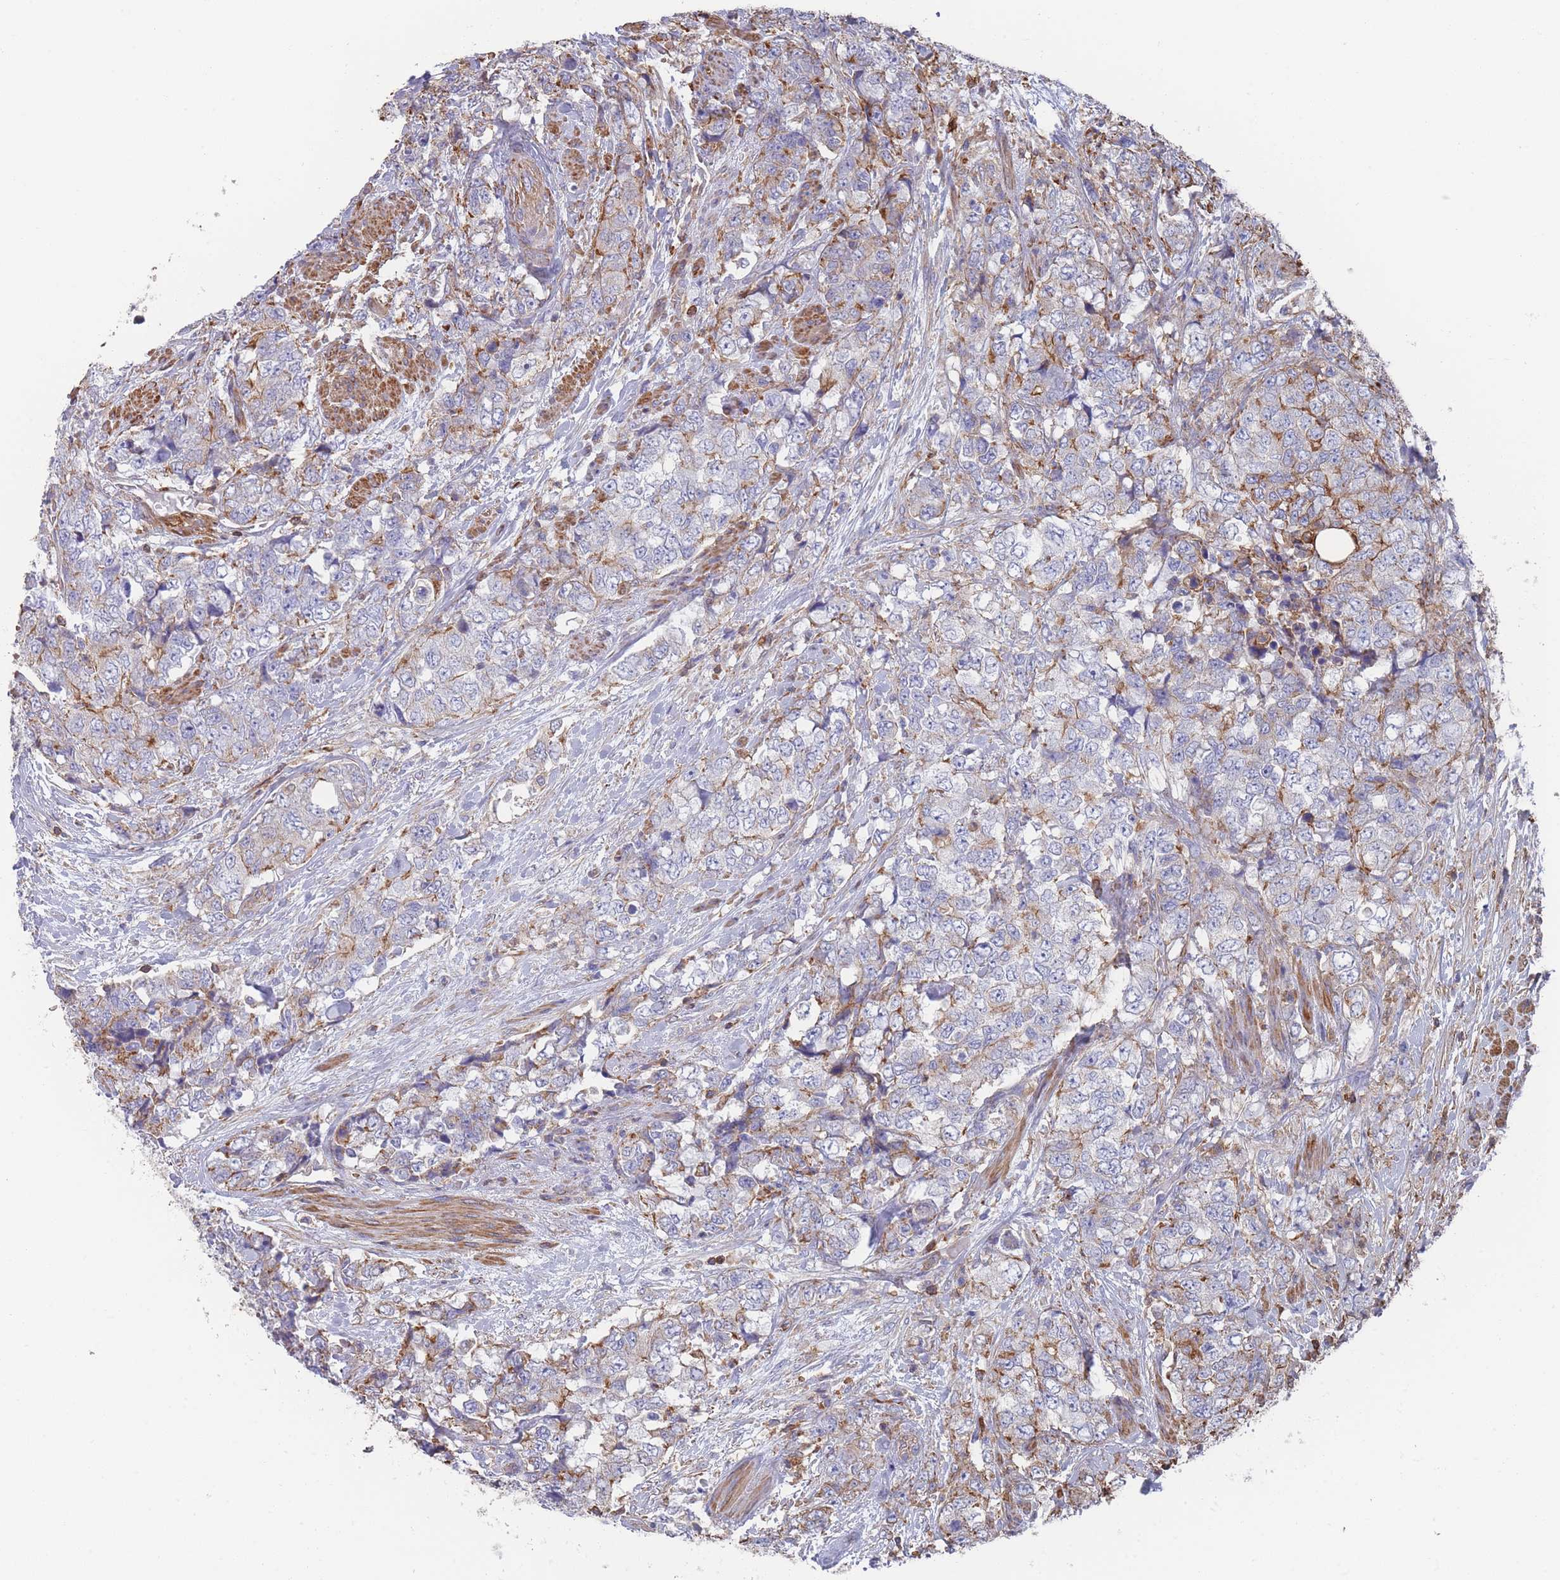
{"staining": {"intensity": "moderate", "quantity": "<25%", "location": "cytoplasmic/membranous"}, "tissue": "urothelial cancer", "cell_type": "Tumor cells", "image_type": "cancer", "snomed": [{"axis": "morphology", "description": "Urothelial carcinoma, High grade"}, {"axis": "topography", "description": "Urinary bladder"}], "caption": "Urothelial carcinoma (high-grade) was stained to show a protein in brown. There is low levels of moderate cytoplasmic/membranous expression in about <25% of tumor cells. Immunohistochemistry (ihc) stains the protein in brown and the nuclei are stained blue.", "gene": "SCCPDH", "patient": {"sex": "female", "age": 78}}